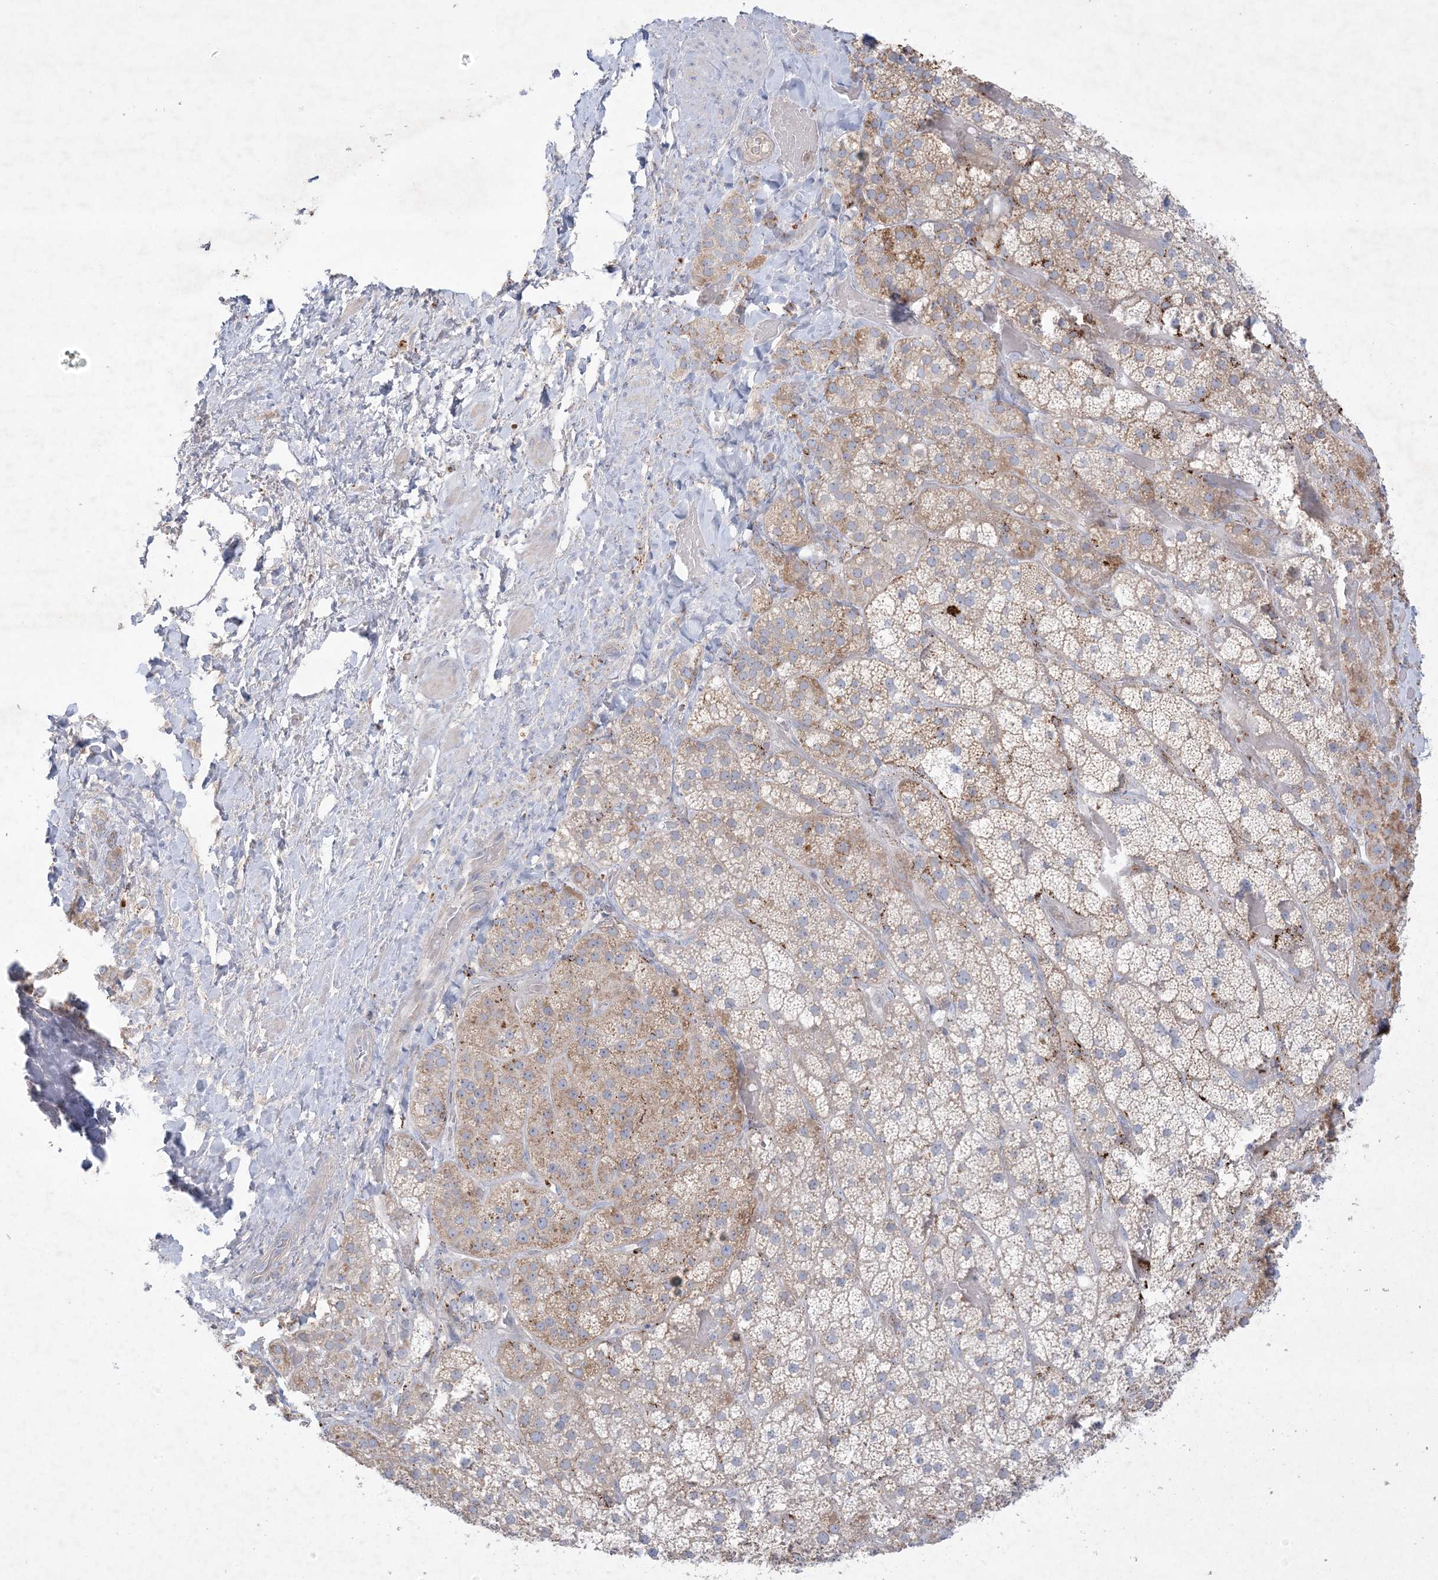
{"staining": {"intensity": "moderate", "quantity": ">75%", "location": "cytoplasmic/membranous"}, "tissue": "adrenal gland", "cell_type": "Glandular cells", "image_type": "normal", "snomed": [{"axis": "morphology", "description": "Normal tissue, NOS"}, {"axis": "topography", "description": "Adrenal gland"}], "caption": "Protein analysis of normal adrenal gland exhibits moderate cytoplasmic/membranous expression in approximately >75% of glandular cells.", "gene": "KCTD6", "patient": {"sex": "male", "age": 57}}